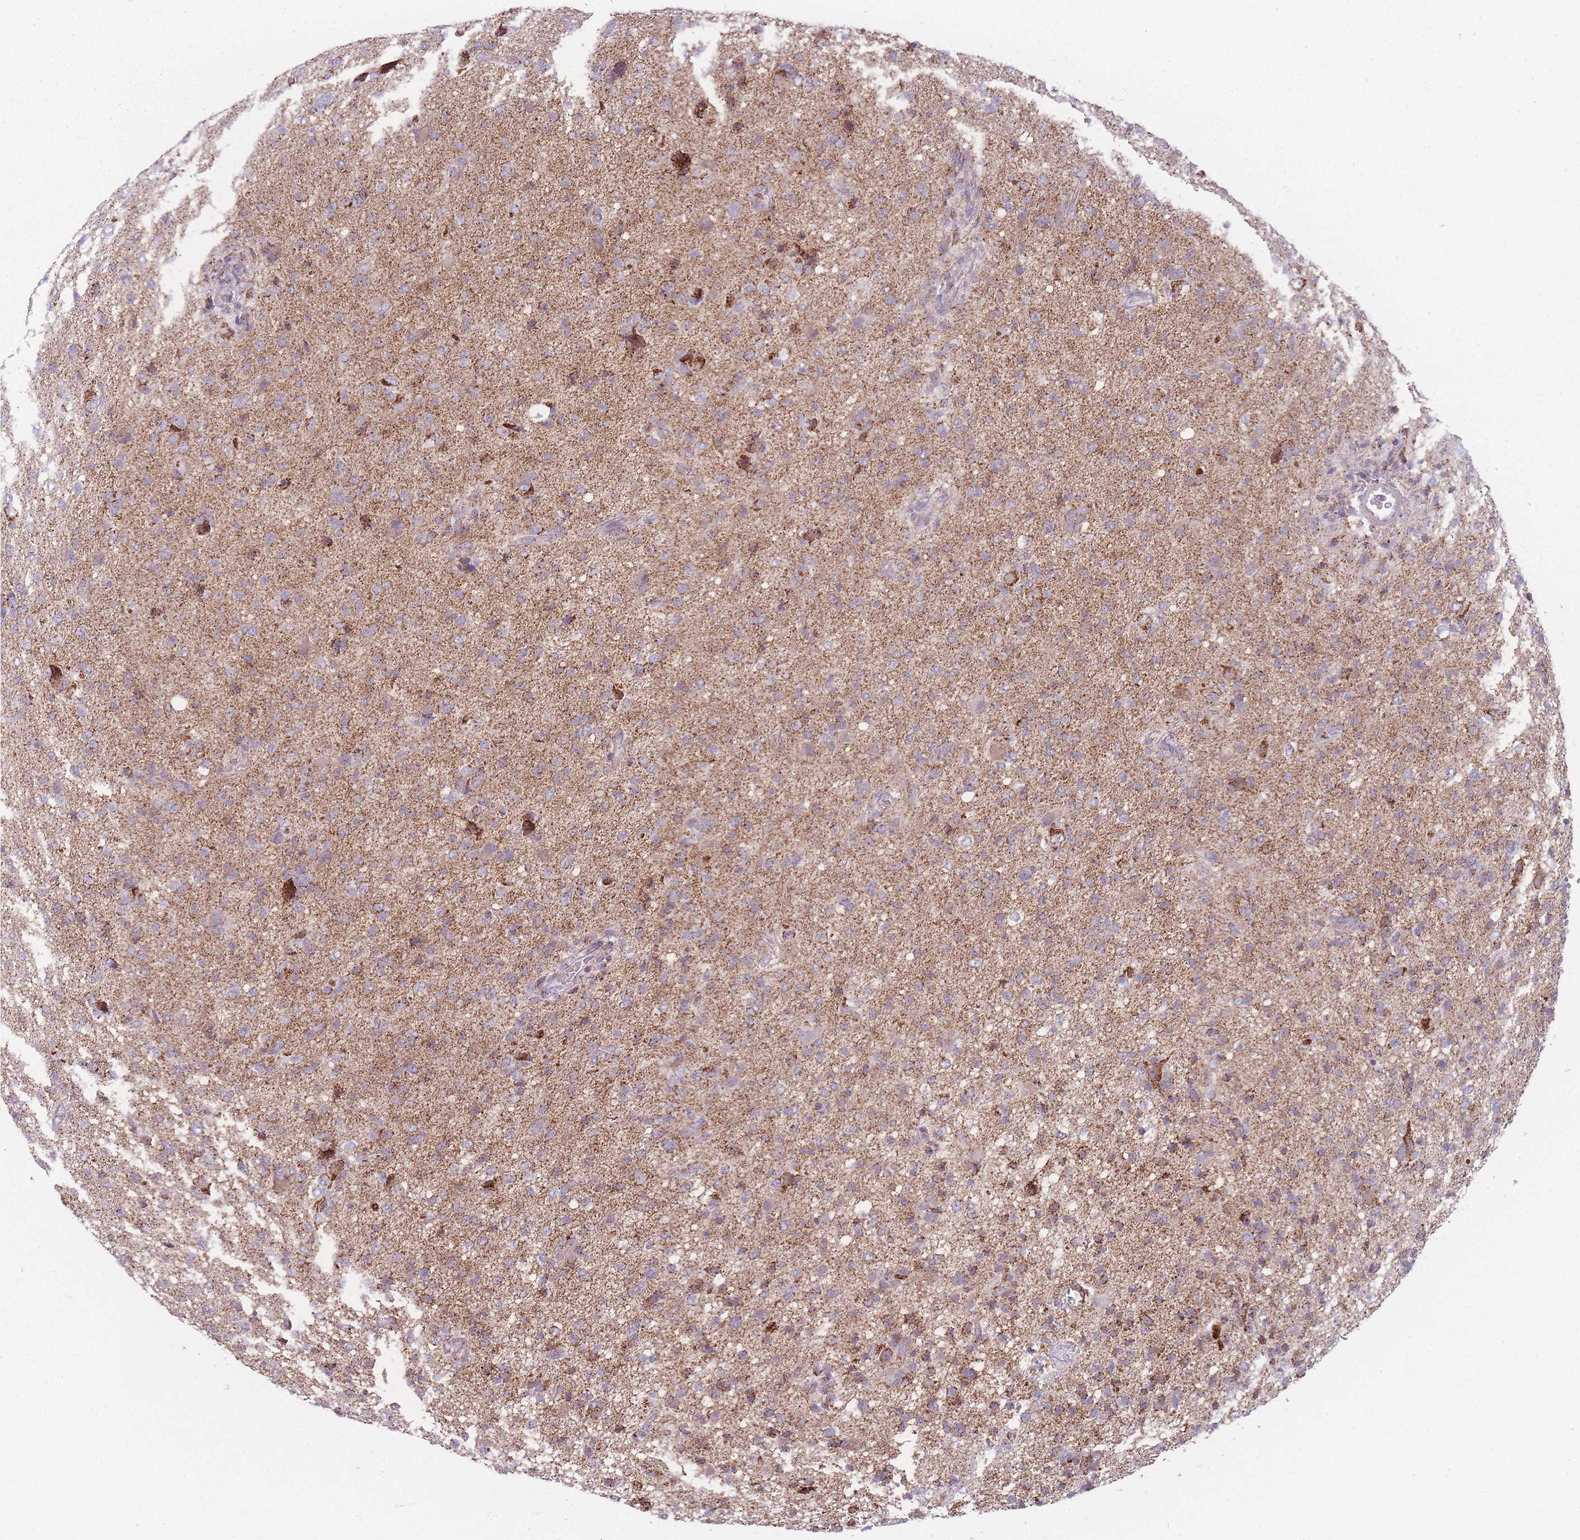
{"staining": {"intensity": "strong", "quantity": "<25%", "location": "cytoplasmic/membranous"}, "tissue": "glioma", "cell_type": "Tumor cells", "image_type": "cancer", "snomed": [{"axis": "morphology", "description": "Glioma, malignant, High grade"}, {"axis": "topography", "description": "Brain"}], "caption": "Protein staining shows strong cytoplasmic/membranous staining in about <25% of tumor cells in malignant glioma (high-grade). (IHC, brightfield microscopy, high magnification).", "gene": "DCHS1", "patient": {"sex": "female", "age": 57}}